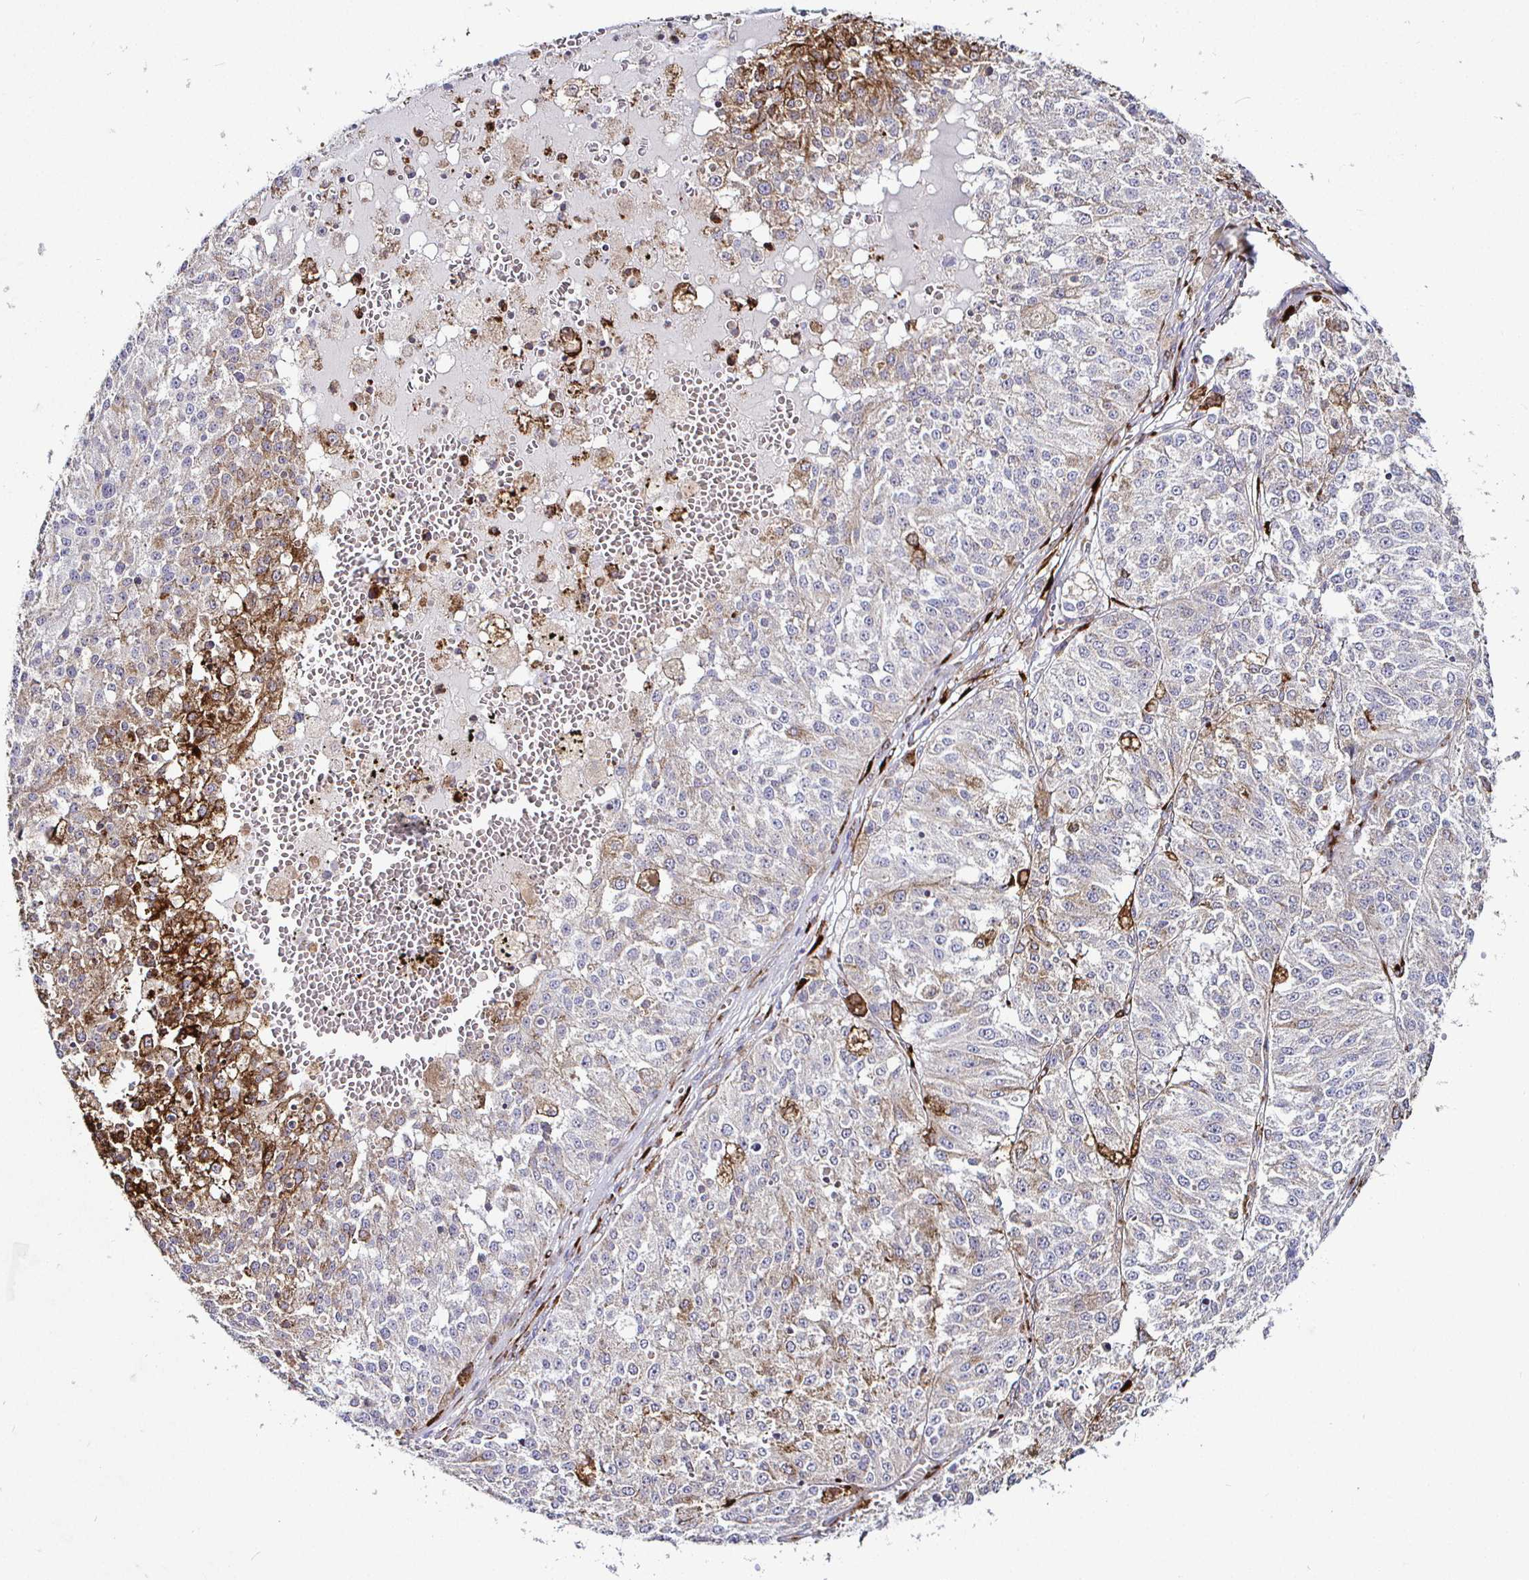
{"staining": {"intensity": "strong", "quantity": "<25%", "location": "cytoplasmic/membranous"}, "tissue": "melanoma", "cell_type": "Tumor cells", "image_type": "cancer", "snomed": [{"axis": "morphology", "description": "Malignant melanoma, Metastatic site"}, {"axis": "topography", "description": "Lymph node"}], "caption": "Human malignant melanoma (metastatic site) stained with a protein marker displays strong staining in tumor cells.", "gene": "P4HA2", "patient": {"sex": "female", "age": 64}}